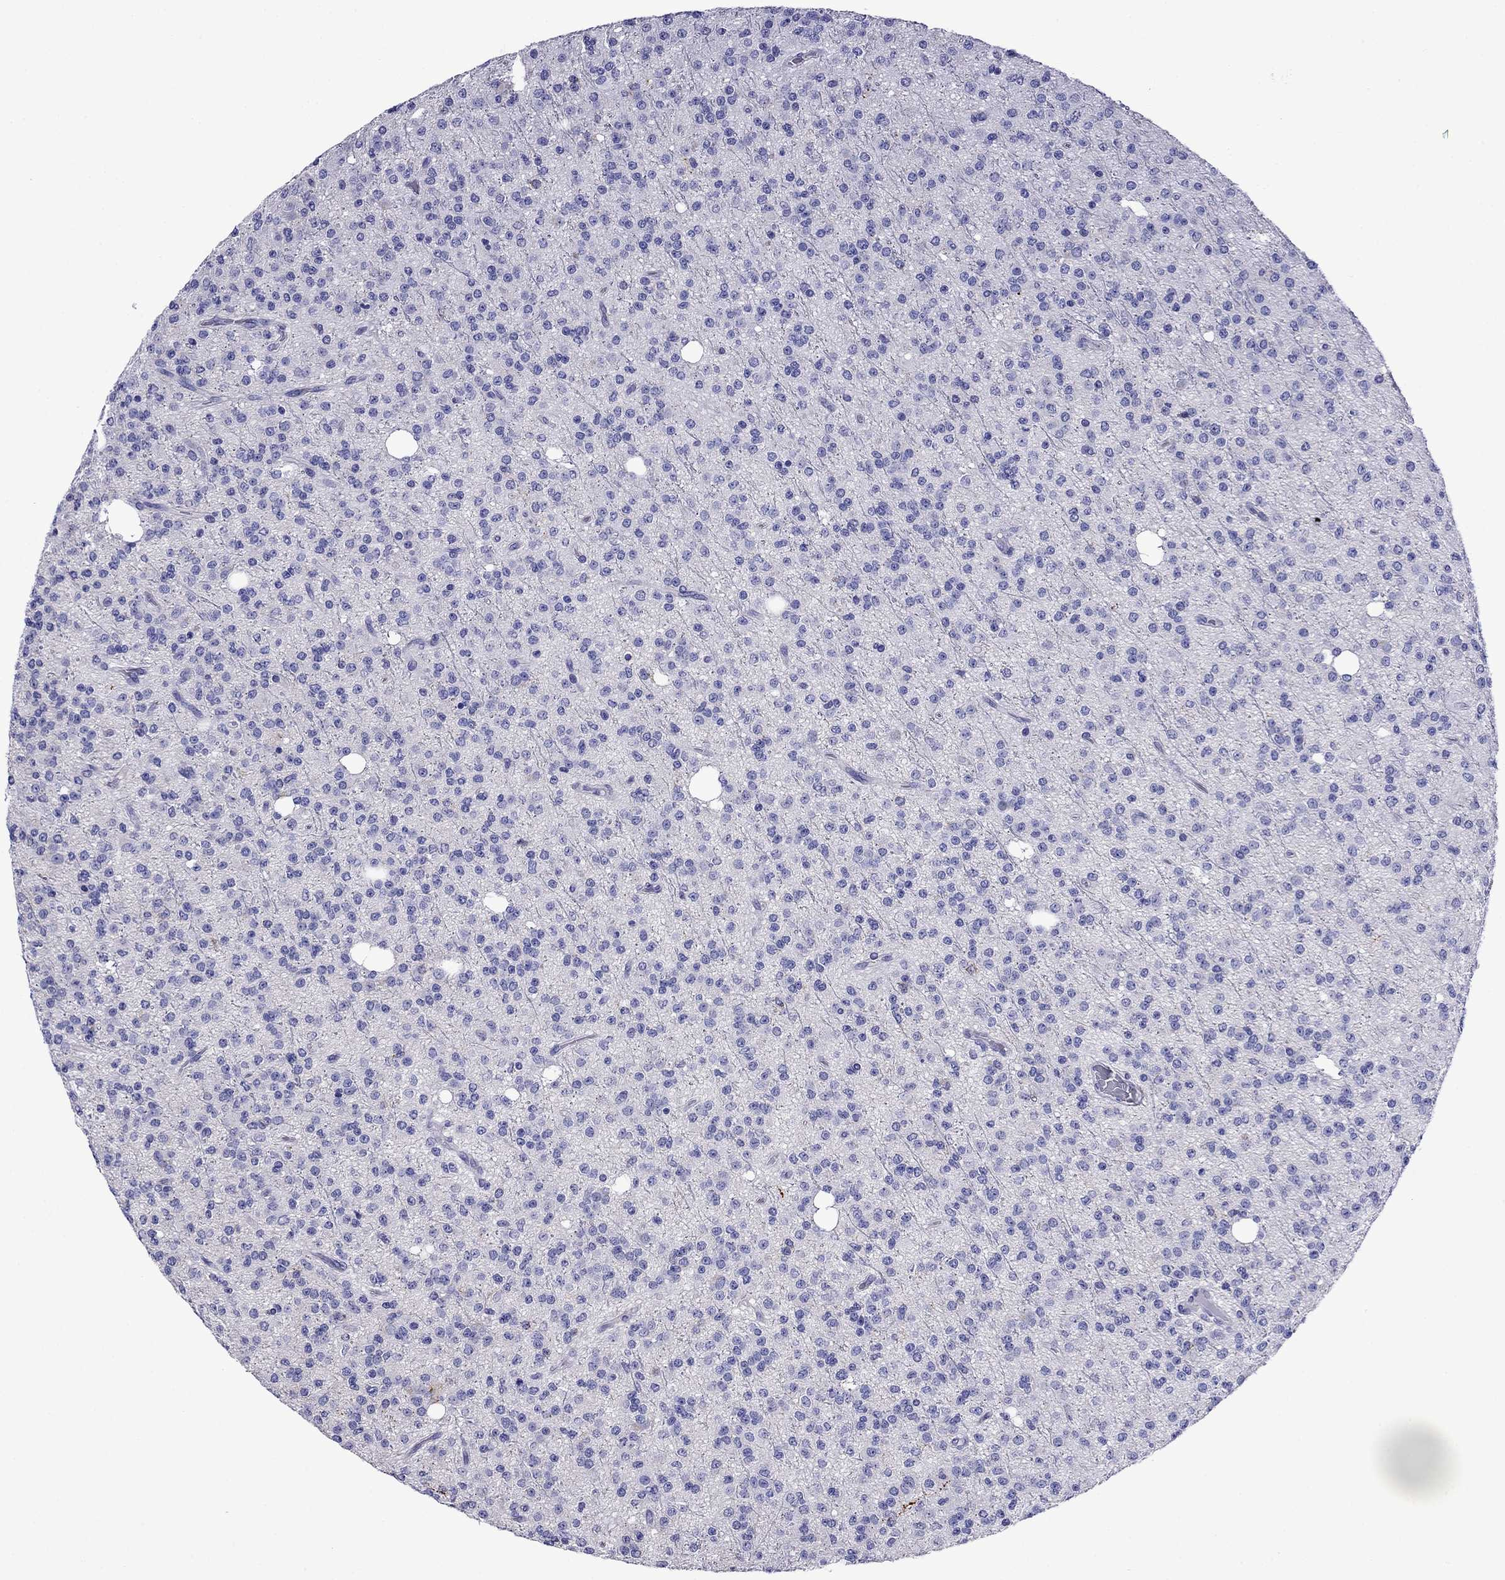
{"staining": {"intensity": "negative", "quantity": "none", "location": "none"}, "tissue": "glioma", "cell_type": "Tumor cells", "image_type": "cancer", "snomed": [{"axis": "morphology", "description": "Glioma, malignant, Low grade"}, {"axis": "topography", "description": "Brain"}], "caption": "Malignant glioma (low-grade) was stained to show a protein in brown. There is no significant staining in tumor cells.", "gene": "SCG2", "patient": {"sex": "male", "age": 27}}